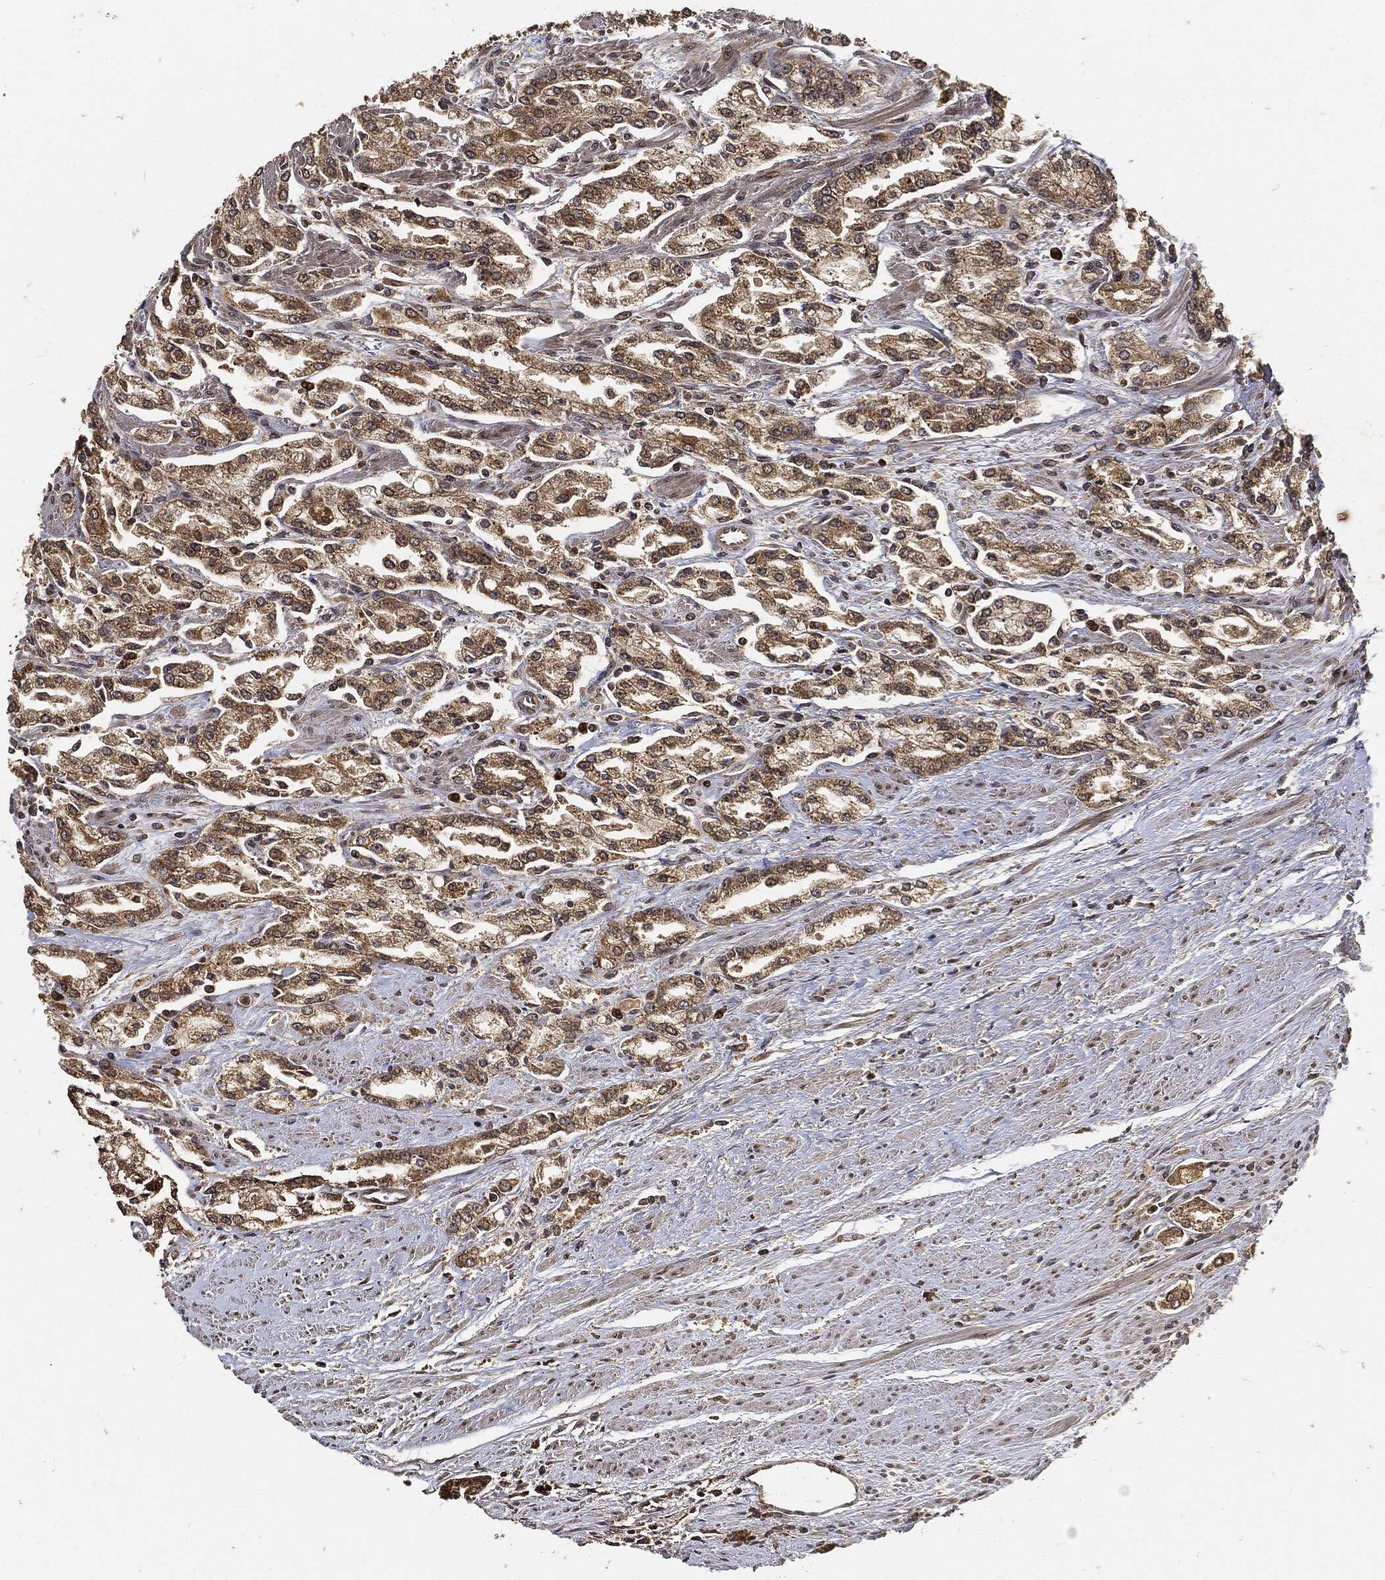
{"staining": {"intensity": "moderate", "quantity": ">75%", "location": "cytoplasmic/membranous"}, "tissue": "prostate cancer", "cell_type": "Tumor cells", "image_type": "cancer", "snomed": [{"axis": "morphology", "description": "Adenocarcinoma, Medium grade"}, {"axis": "topography", "description": "Prostate"}], "caption": "Prostate cancer (adenocarcinoma (medium-grade)) tissue reveals moderate cytoplasmic/membranous expression in approximately >75% of tumor cells, visualized by immunohistochemistry. Nuclei are stained in blue.", "gene": "ZNF226", "patient": {"sex": "male", "age": 71}}